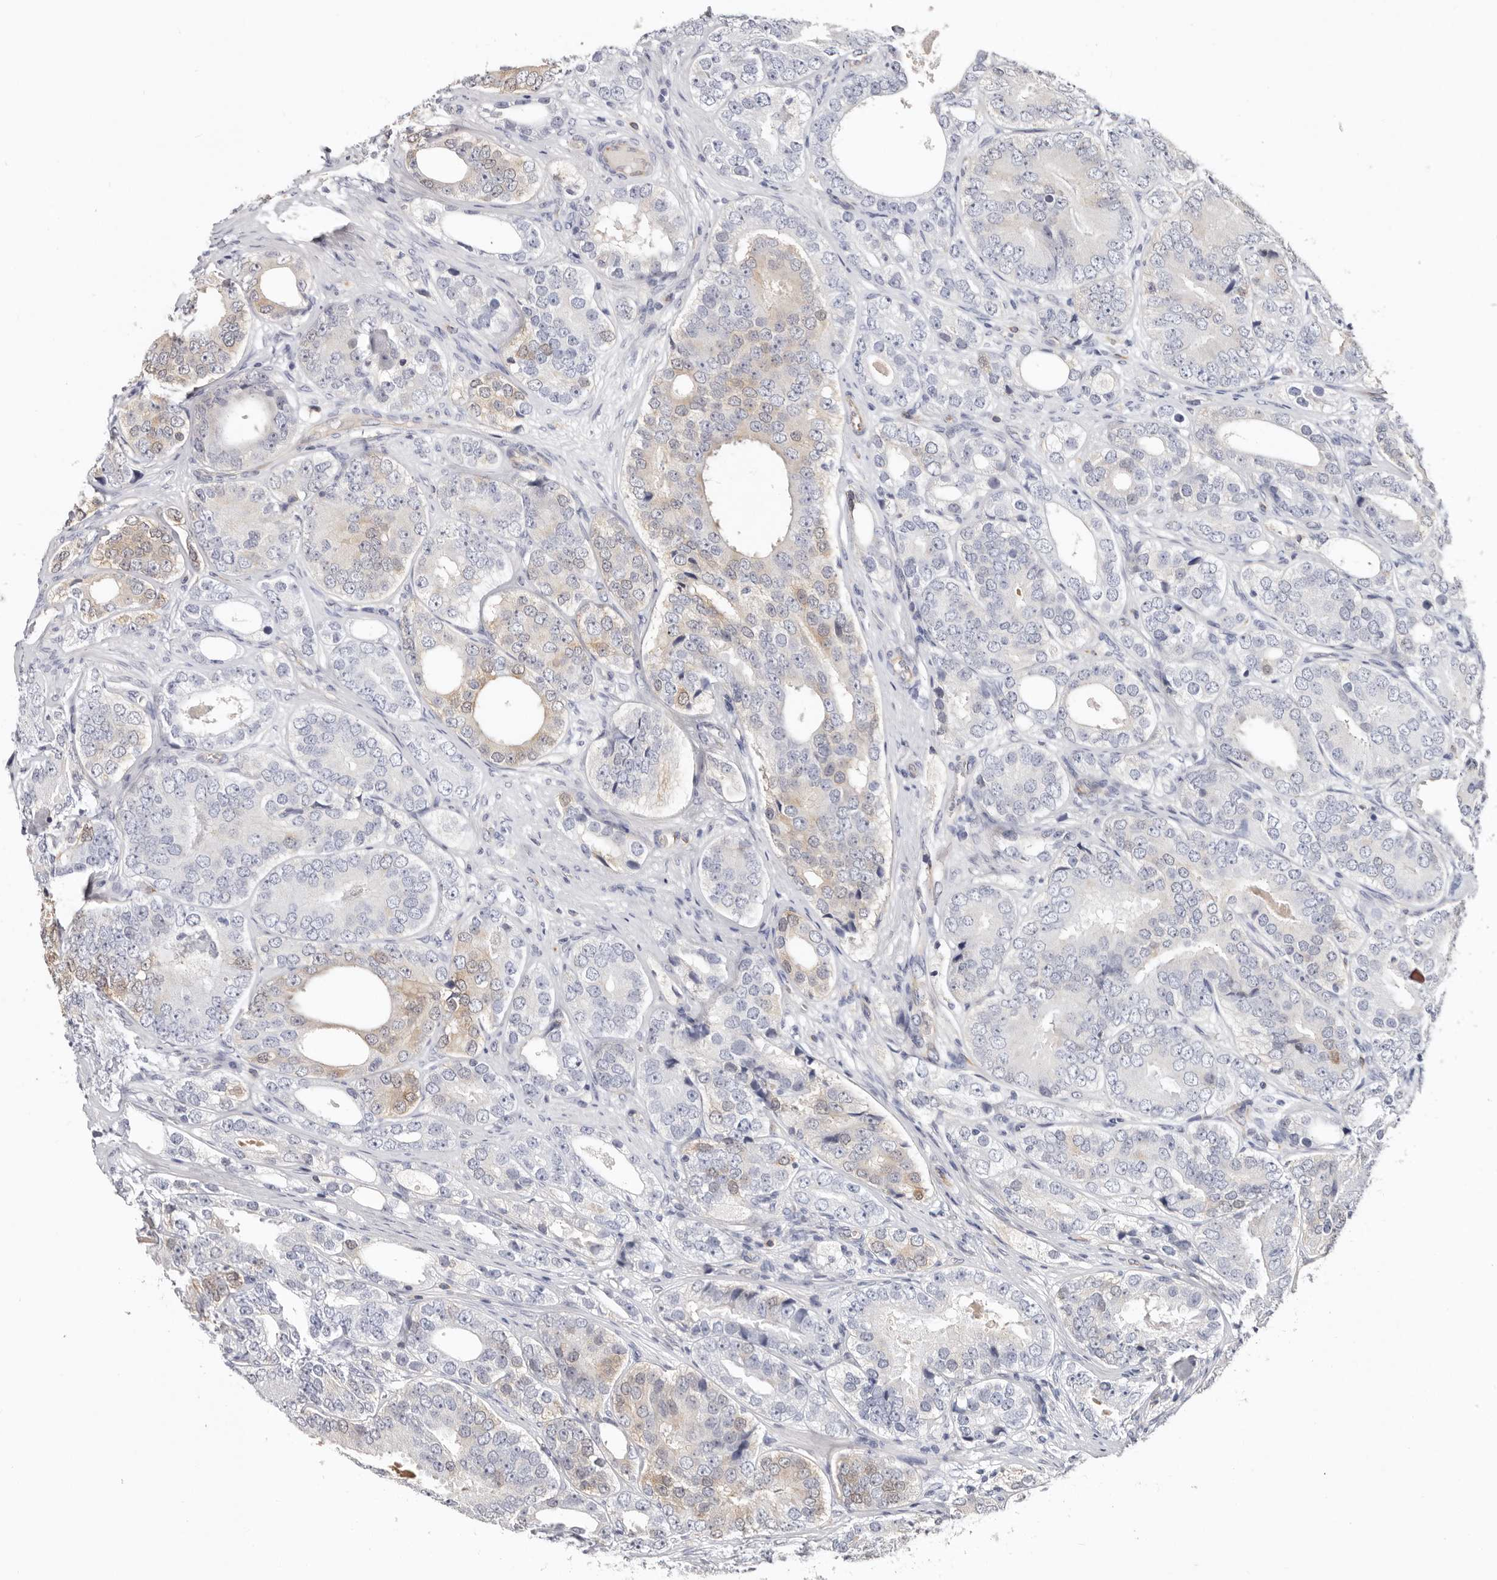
{"staining": {"intensity": "weak", "quantity": "<25%", "location": "cytoplasmic/membranous"}, "tissue": "prostate cancer", "cell_type": "Tumor cells", "image_type": "cancer", "snomed": [{"axis": "morphology", "description": "Adenocarcinoma, High grade"}, {"axis": "topography", "description": "Prostate"}], "caption": "This is a micrograph of IHC staining of high-grade adenocarcinoma (prostate), which shows no staining in tumor cells. Brightfield microscopy of IHC stained with DAB (3,3'-diaminobenzidine) (brown) and hematoxylin (blue), captured at high magnification.", "gene": "PKDCC", "patient": {"sex": "male", "age": 56}}